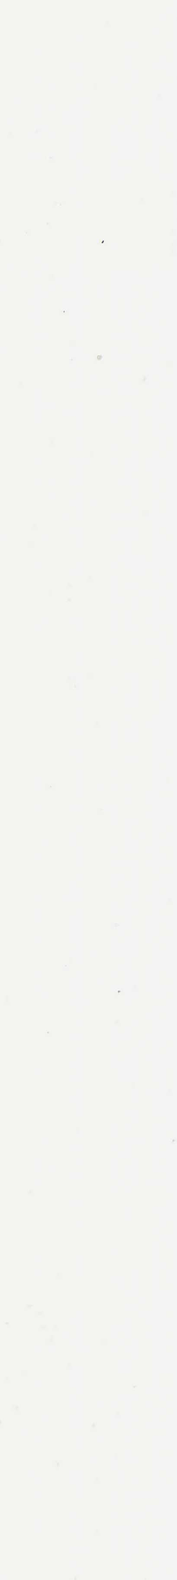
{"staining": {"intensity": "negative", "quantity": "none", "location": "none"}, "tissue": "lung cancer", "cell_type": "Tumor cells", "image_type": "cancer", "snomed": [{"axis": "morphology", "description": "Adenocarcinoma, NOS"}, {"axis": "topography", "description": "Lung"}], "caption": "This is an IHC histopathology image of lung cancer. There is no staining in tumor cells.", "gene": "GPR101", "patient": {"sex": "female", "age": 44}}